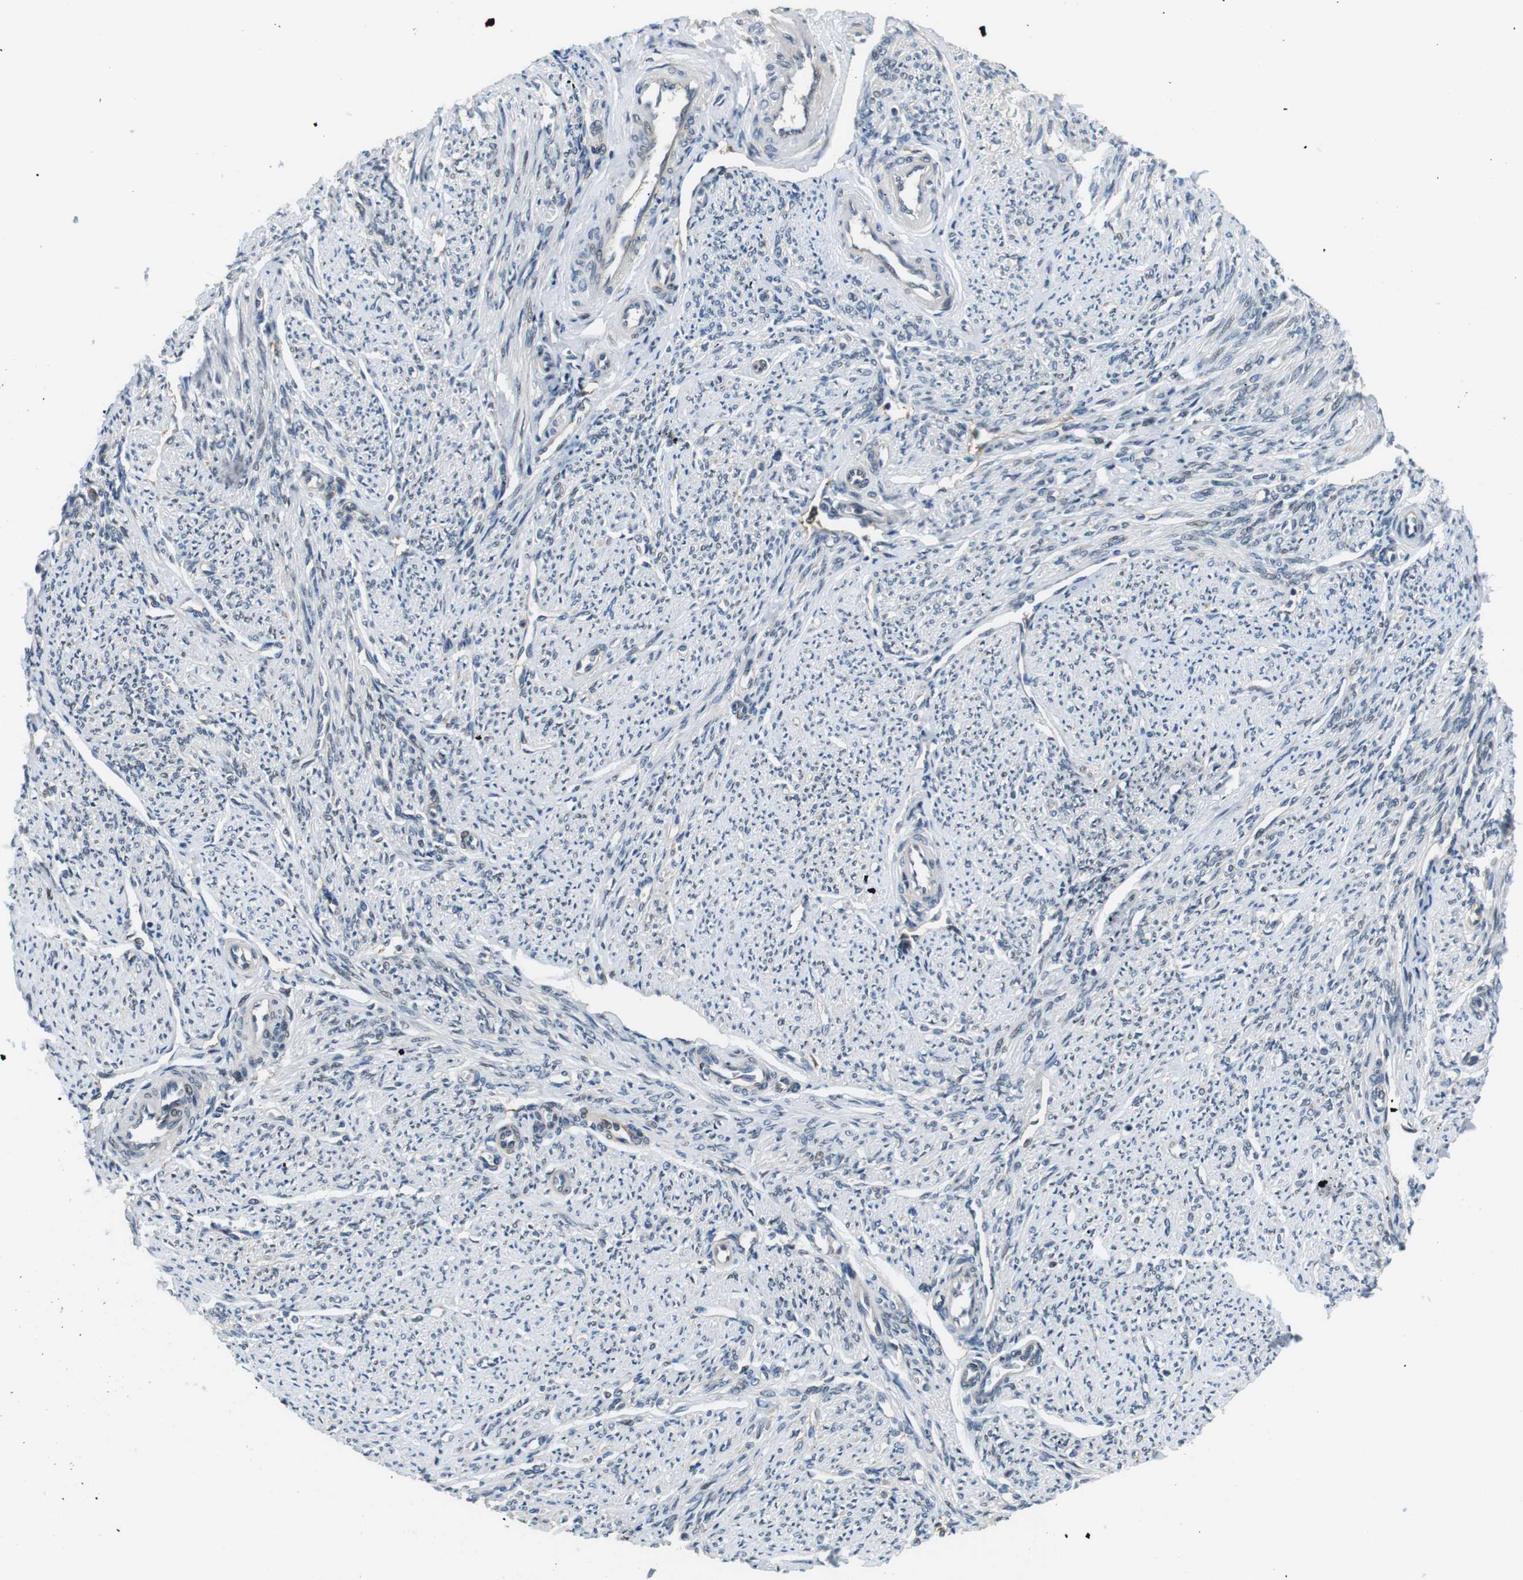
{"staining": {"intensity": "negative", "quantity": "none", "location": "none"}, "tissue": "smooth muscle", "cell_type": "Smooth muscle cells", "image_type": "normal", "snomed": [{"axis": "morphology", "description": "Normal tissue, NOS"}, {"axis": "topography", "description": "Smooth muscle"}], "caption": "The micrograph demonstrates no significant expression in smooth muscle cells of smooth muscle.", "gene": "PALD1", "patient": {"sex": "female", "age": 65}}